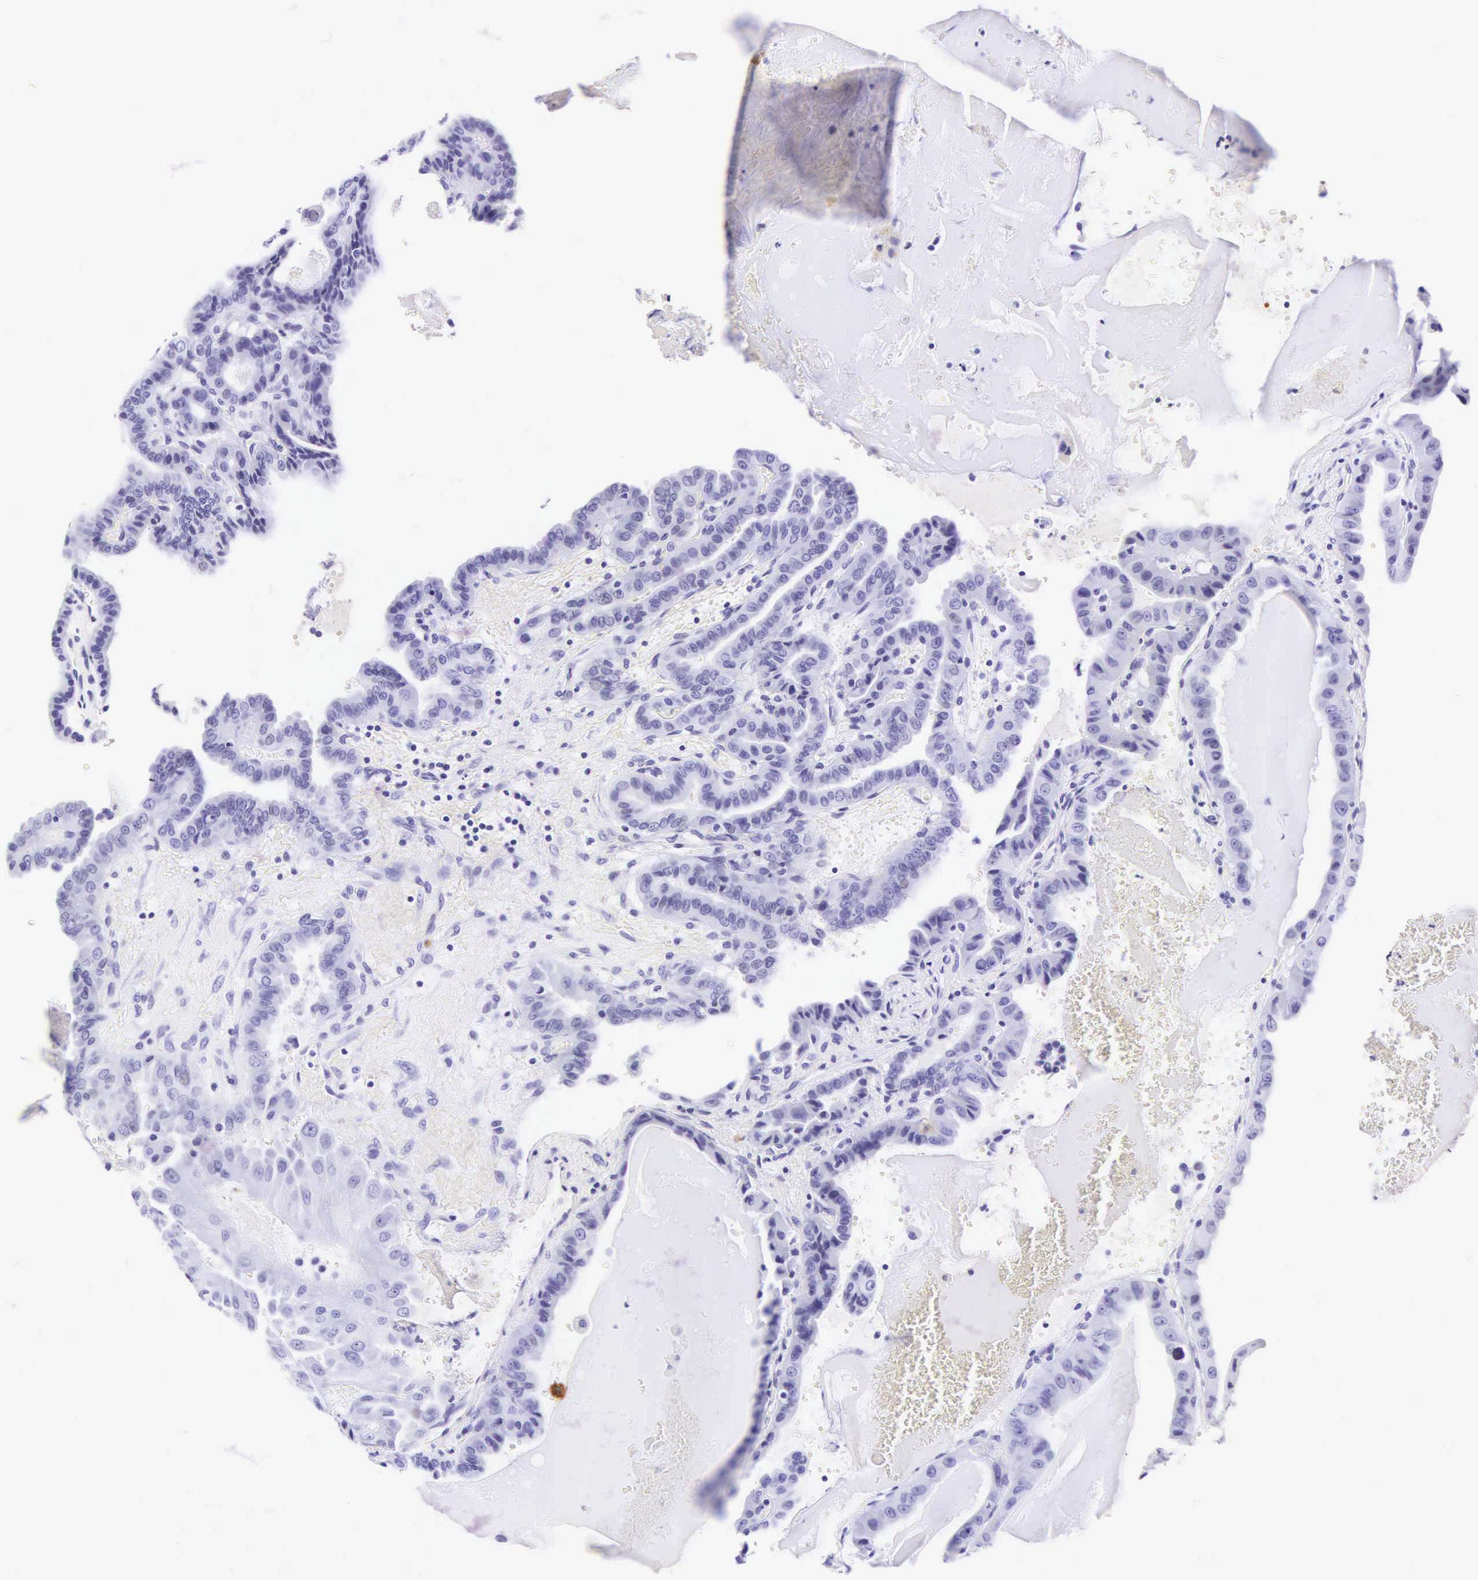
{"staining": {"intensity": "negative", "quantity": "none", "location": "none"}, "tissue": "thyroid cancer", "cell_type": "Tumor cells", "image_type": "cancer", "snomed": [{"axis": "morphology", "description": "Papillary adenocarcinoma, NOS"}, {"axis": "topography", "description": "Thyroid gland"}], "caption": "Tumor cells are negative for protein expression in human thyroid cancer.", "gene": "CD1A", "patient": {"sex": "male", "age": 87}}